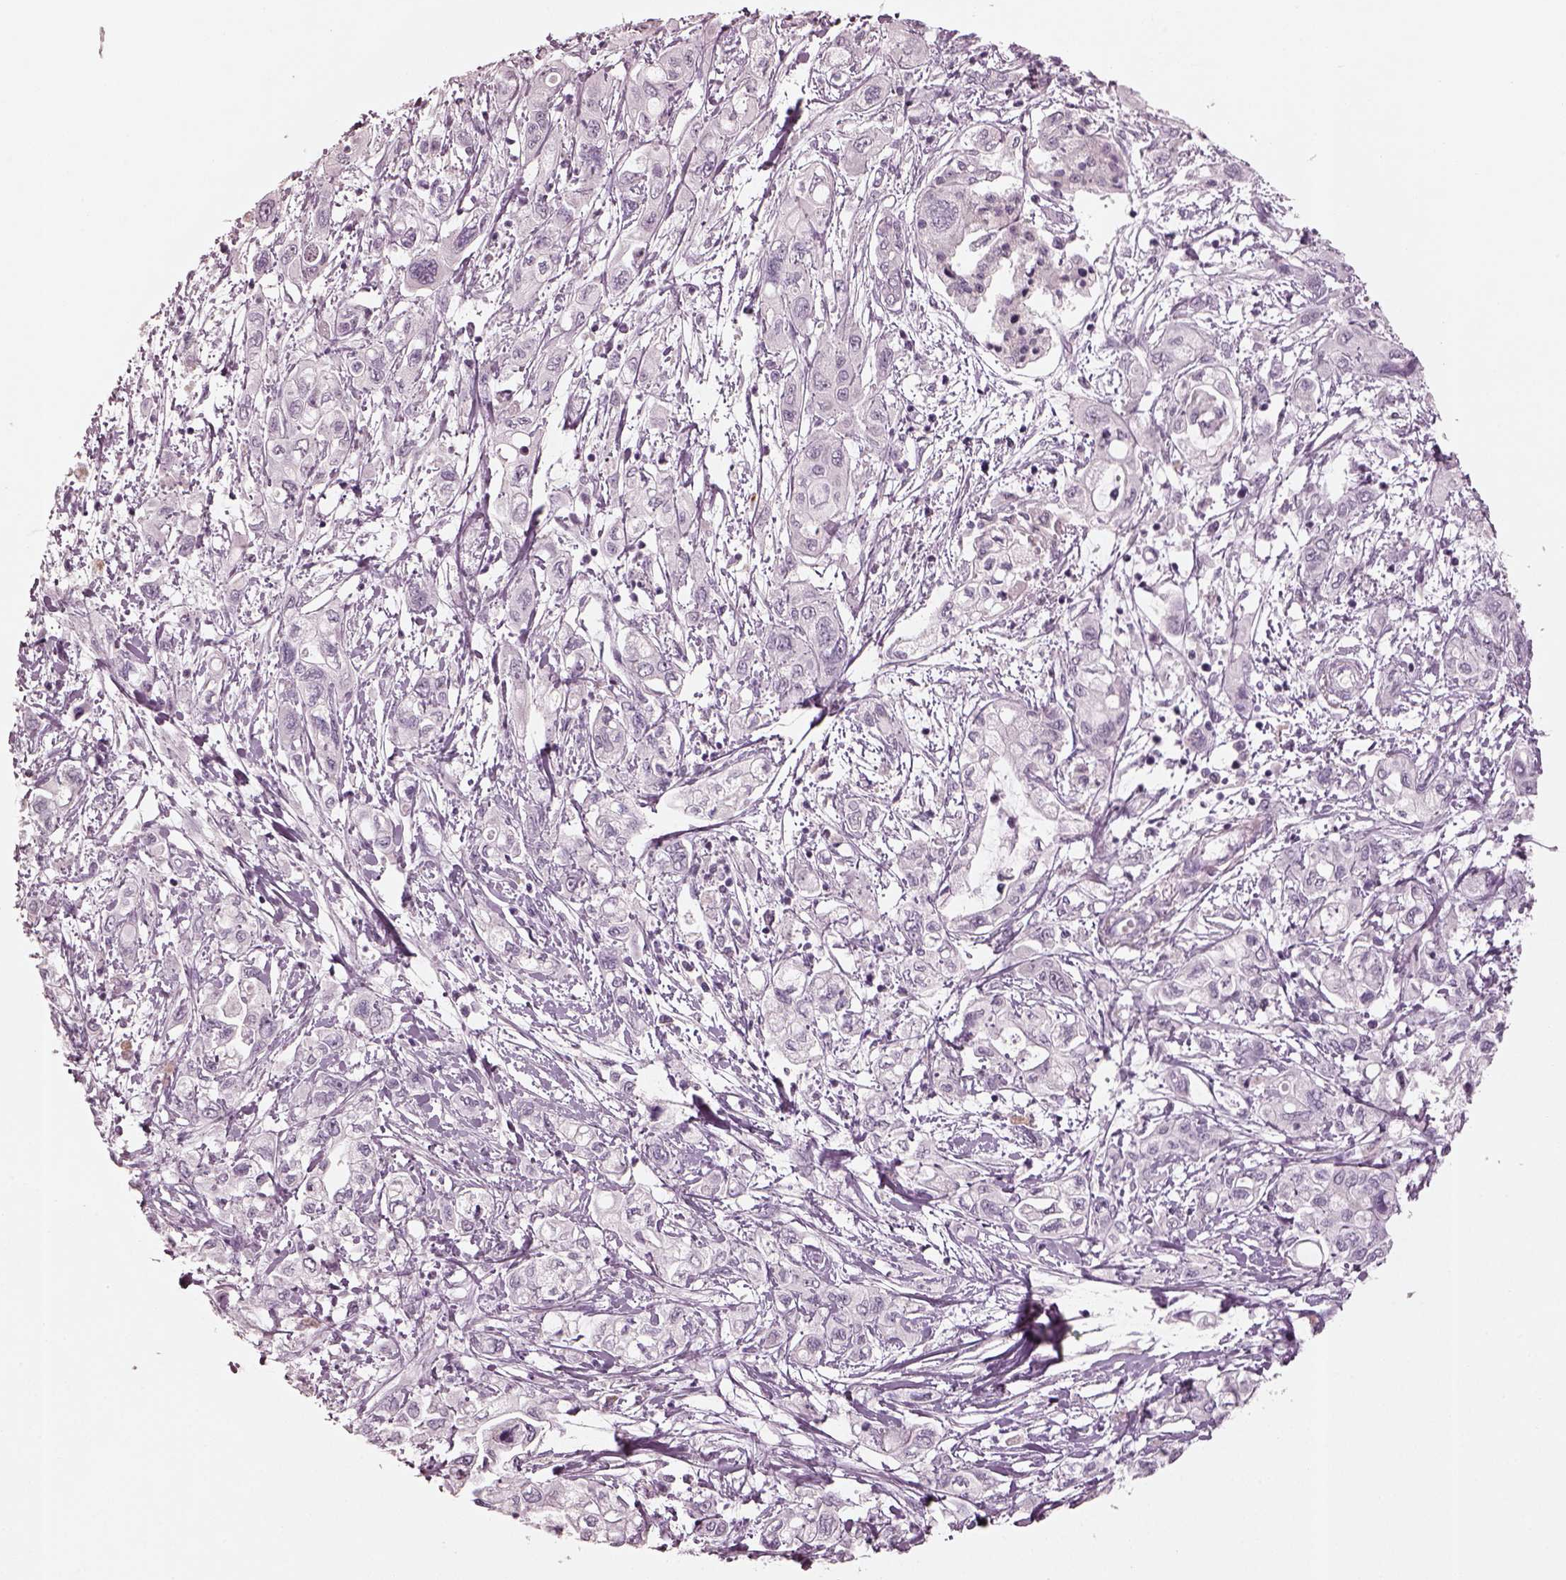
{"staining": {"intensity": "negative", "quantity": "none", "location": "none"}, "tissue": "pancreatic cancer", "cell_type": "Tumor cells", "image_type": "cancer", "snomed": [{"axis": "morphology", "description": "Adenocarcinoma, NOS"}, {"axis": "topography", "description": "Pancreas"}], "caption": "Tumor cells are negative for protein expression in human pancreatic cancer.", "gene": "SPATA6L", "patient": {"sex": "male", "age": 54}}